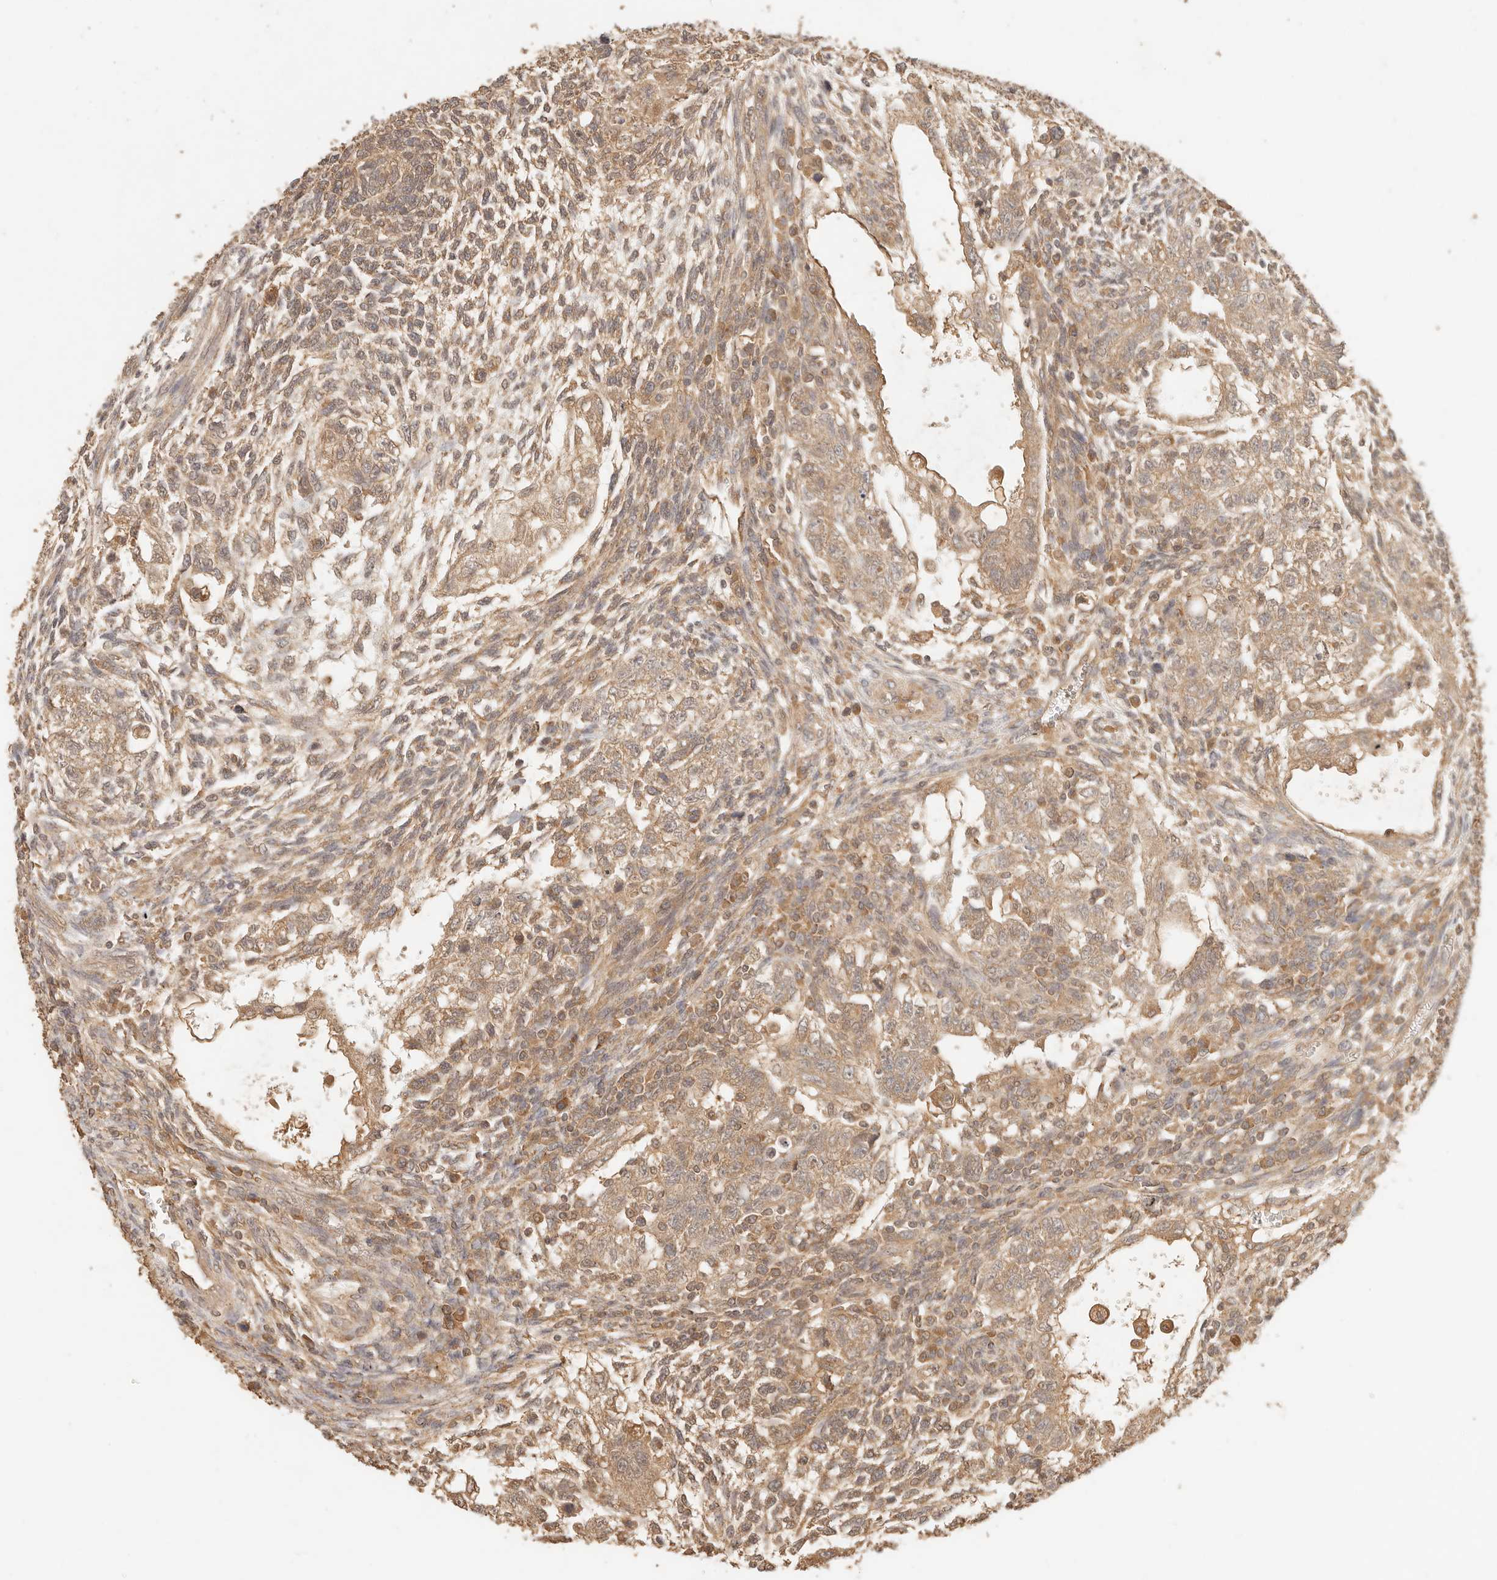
{"staining": {"intensity": "moderate", "quantity": ">75%", "location": "cytoplasmic/membranous"}, "tissue": "testis cancer", "cell_type": "Tumor cells", "image_type": "cancer", "snomed": [{"axis": "morphology", "description": "Carcinoma, Embryonal, NOS"}, {"axis": "topography", "description": "Testis"}], "caption": "Immunohistochemistry photomicrograph of neoplastic tissue: human testis cancer stained using immunohistochemistry (IHC) shows medium levels of moderate protein expression localized specifically in the cytoplasmic/membranous of tumor cells, appearing as a cytoplasmic/membranous brown color.", "gene": "INTS11", "patient": {"sex": "male", "age": 37}}